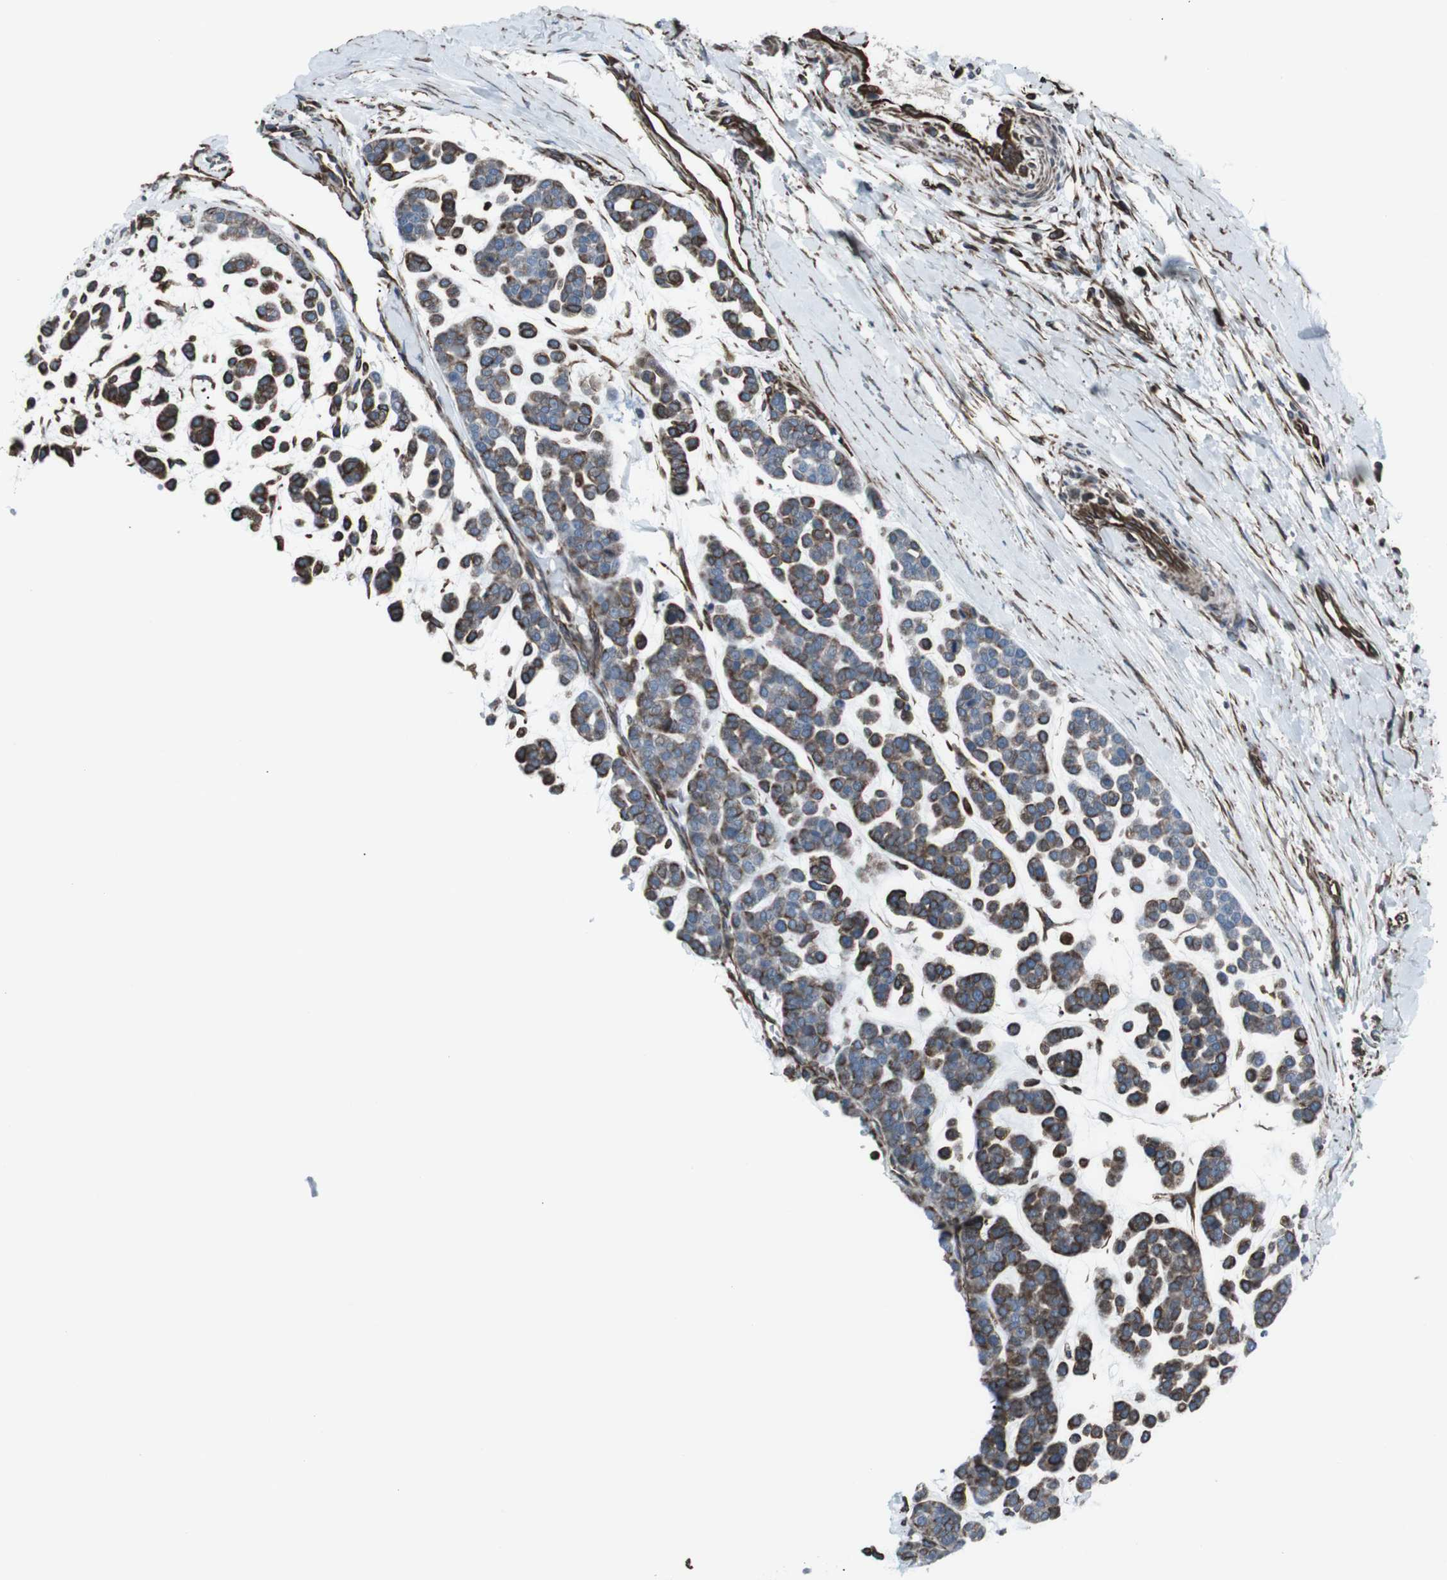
{"staining": {"intensity": "strong", "quantity": ">75%", "location": "cytoplasmic/membranous"}, "tissue": "head and neck cancer", "cell_type": "Tumor cells", "image_type": "cancer", "snomed": [{"axis": "morphology", "description": "Adenocarcinoma, NOS"}, {"axis": "morphology", "description": "Adenoma, NOS"}, {"axis": "topography", "description": "Head-Neck"}], "caption": "Human head and neck cancer stained with a protein marker displays strong staining in tumor cells.", "gene": "TMEM141", "patient": {"sex": "female", "age": 55}}